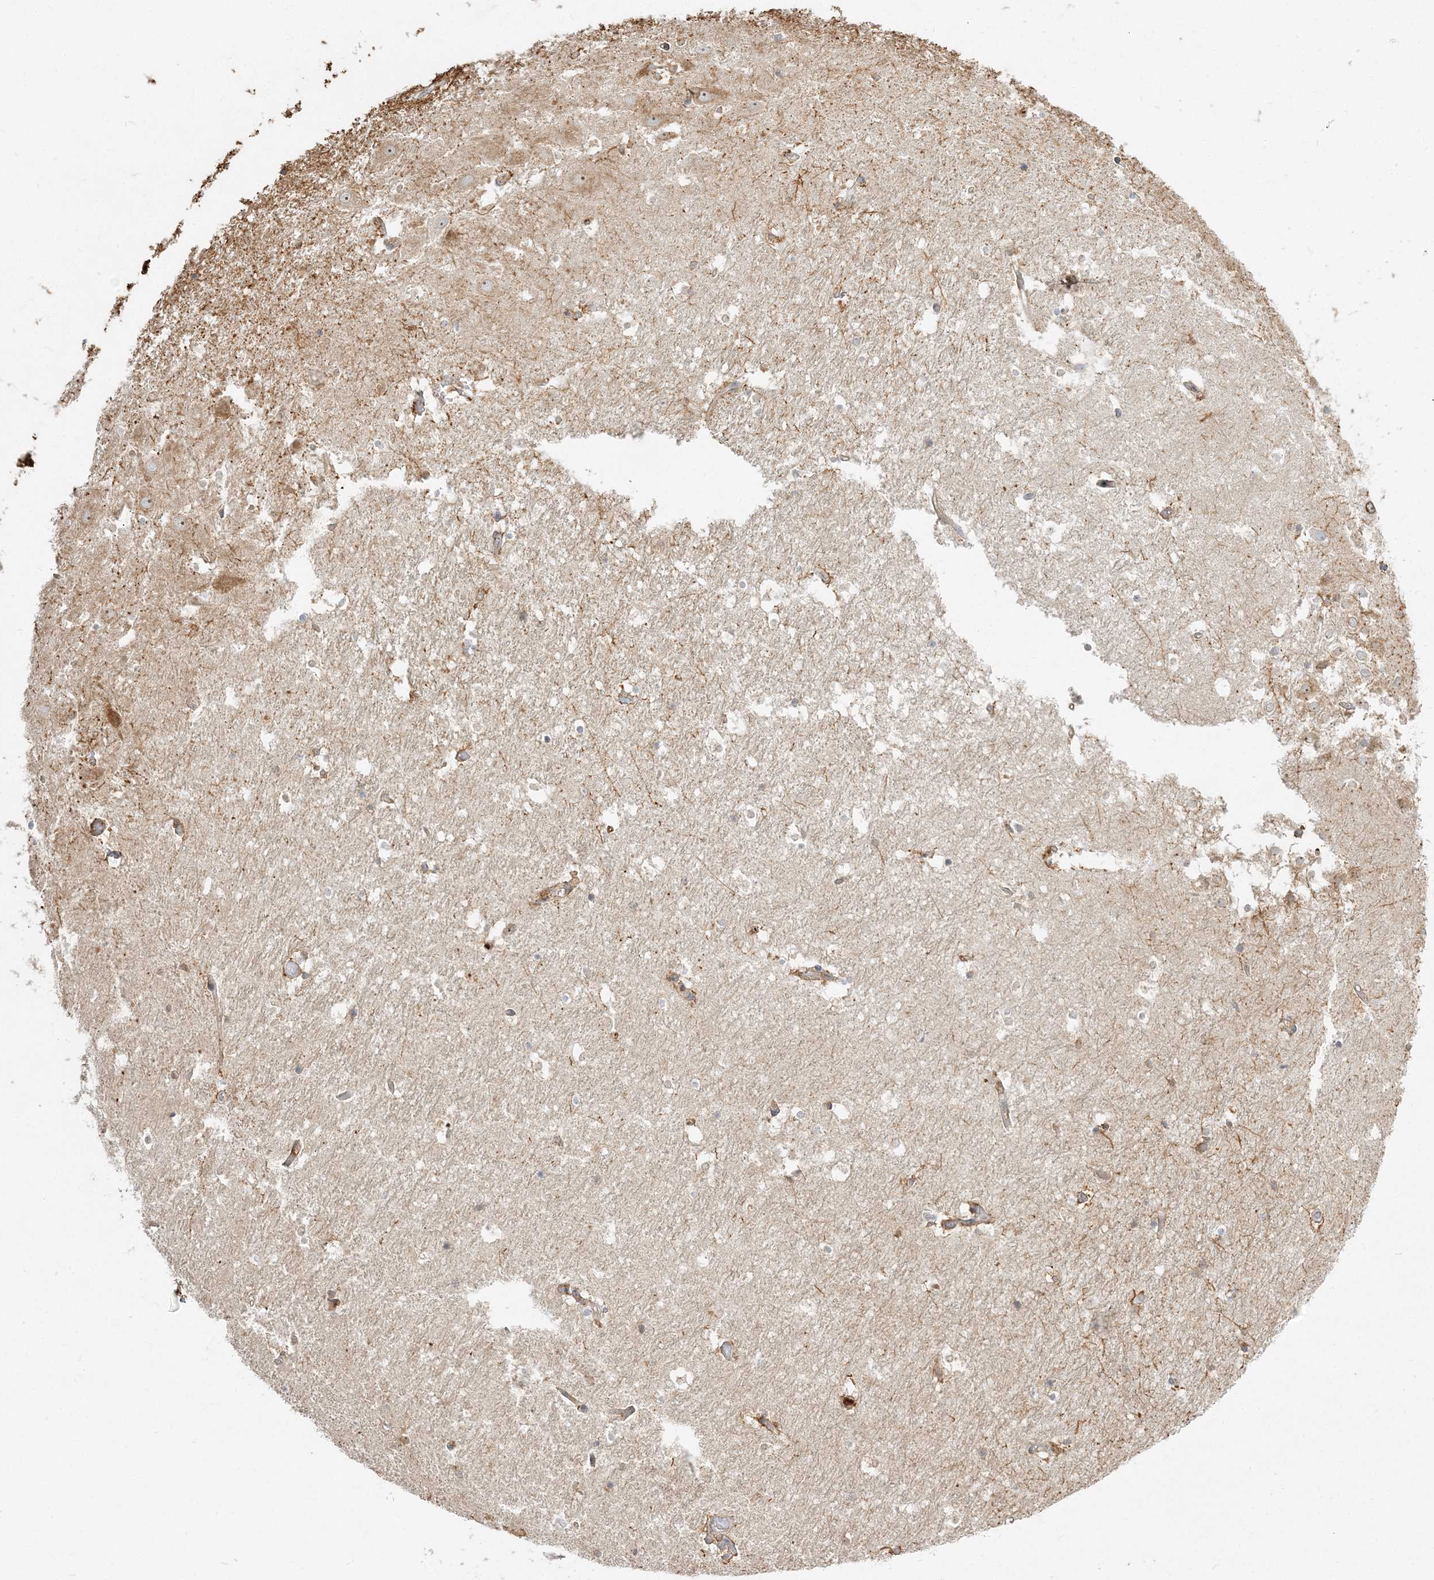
{"staining": {"intensity": "weak", "quantity": "<25%", "location": "cytoplasmic/membranous"}, "tissue": "hippocampus", "cell_type": "Glial cells", "image_type": "normal", "snomed": [{"axis": "morphology", "description": "Normal tissue, NOS"}, {"axis": "topography", "description": "Hippocampus"}], "caption": "An IHC histopathology image of normal hippocampus is shown. There is no staining in glial cells of hippocampus. The staining is performed using DAB (3,3'-diaminobenzidine) brown chromogen with nuclei counter-stained in using hematoxylin.", "gene": "AP1AR", "patient": {"sex": "female", "age": 52}}